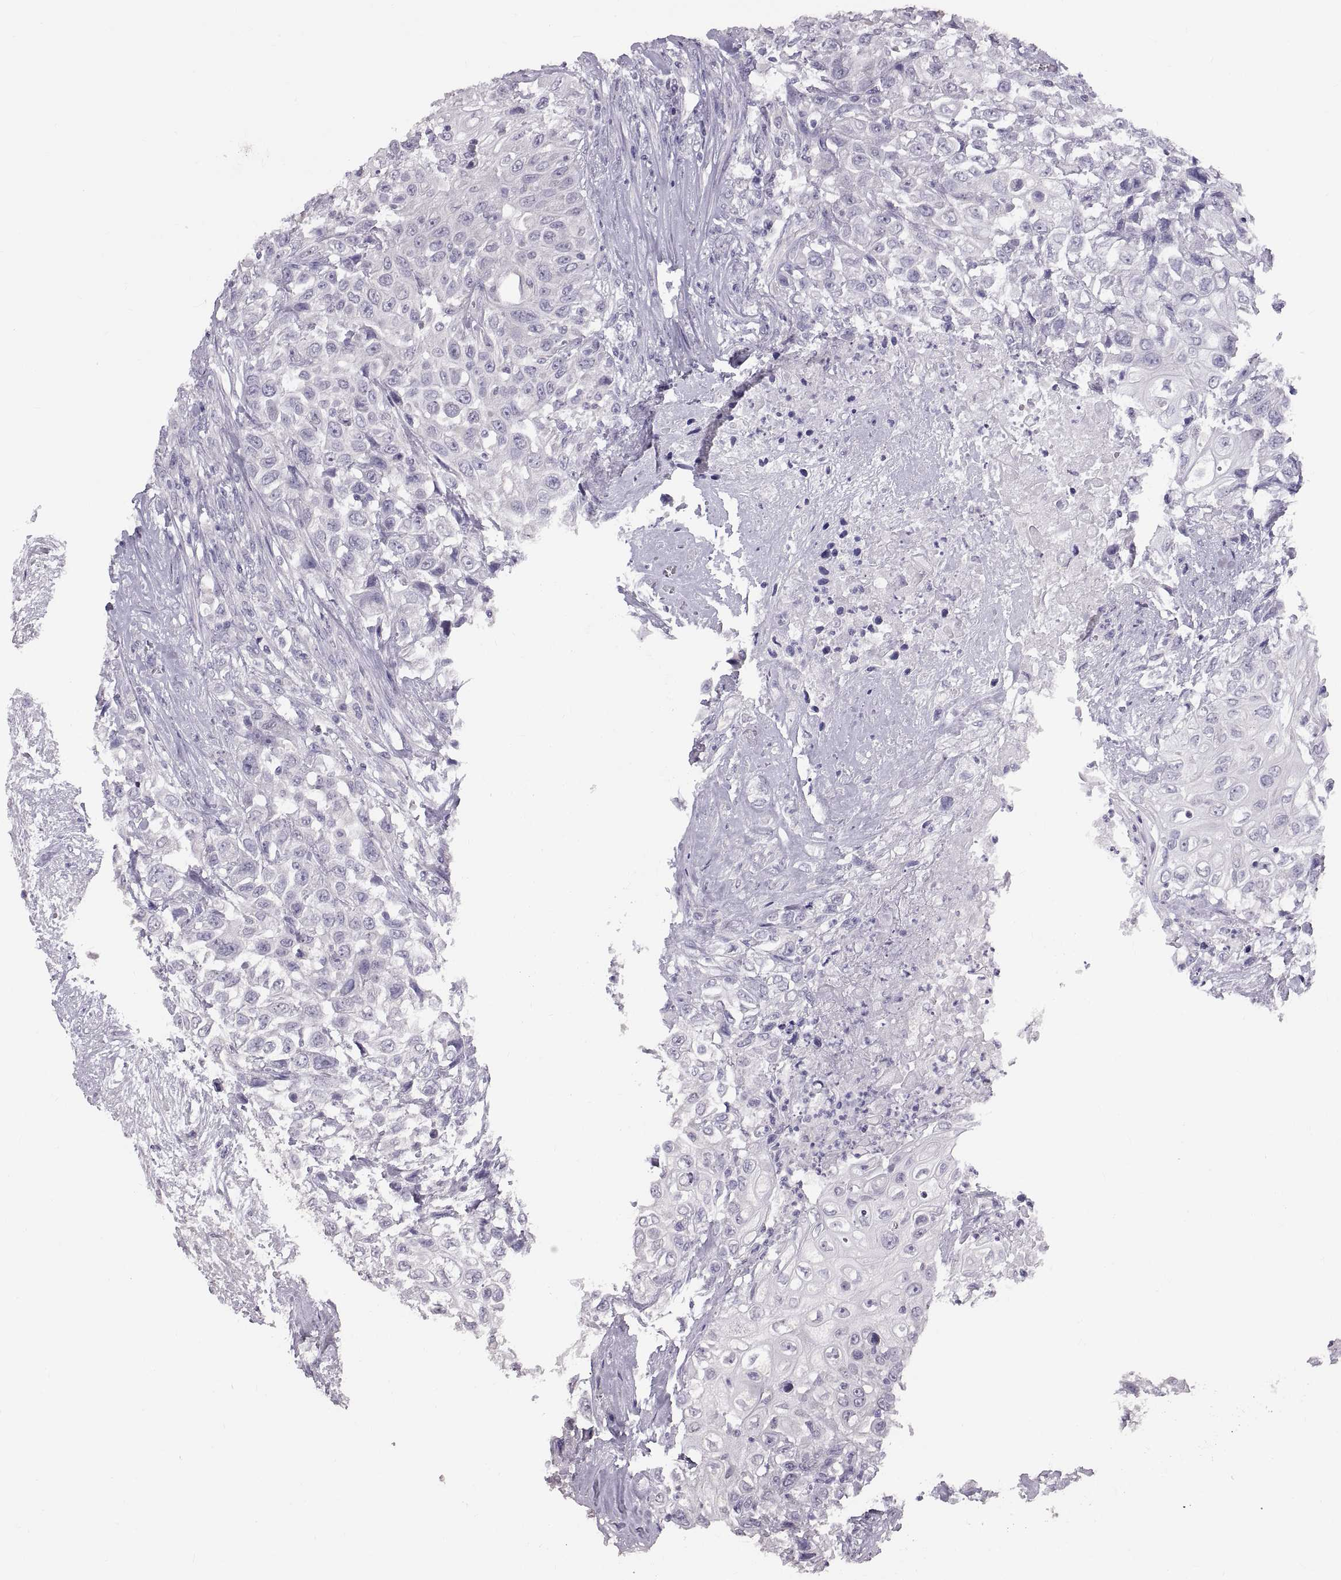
{"staining": {"intensity": "negative", "quantity": "none", "location": "none"}, "tissue": "urothelial cancer", "cell_type": "Tumor cells", "image_type": "cancer", "snomed": [{"axis": "morphology", "description": "Urothelial carcinoma, High grade"}, {"axis": "topography", "description": "Urinary bladder"}], "caption": "An immunohistochemistry (IHC) image of urothelial carcinoma (high-grade) is shown. There is no staining in tumor cells of urothelial carcinoma (high-grade). (Brightfield microscopy of DAB (3,3'-diaminobenzidine) immunohistochemistry at high magnification).", "gene": "WBP2NL", "patient": {"sex": "female", "age": 56}}